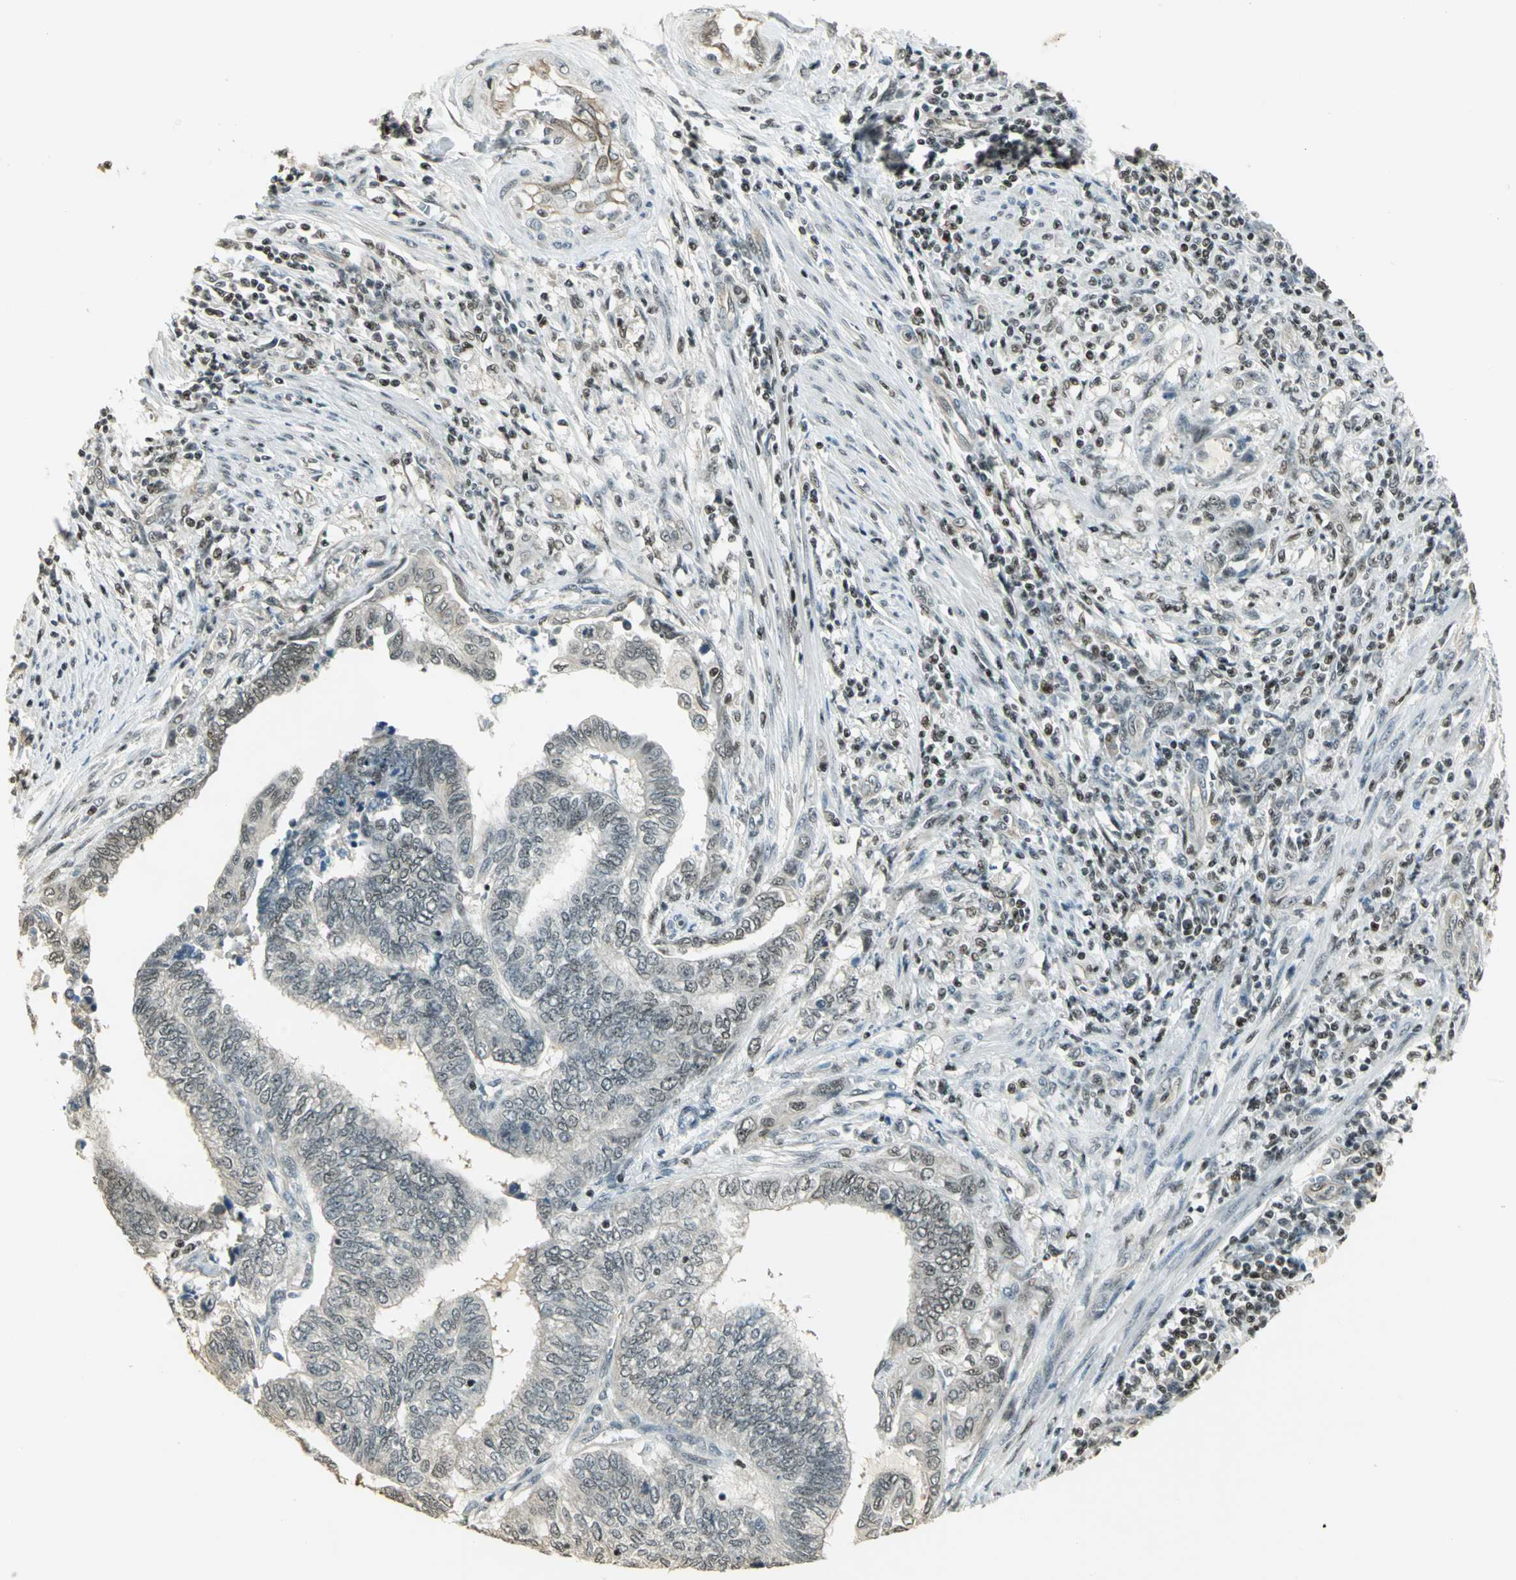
{"staining": {"intensity": "weak", "quantity": "<25%", "location": "nuclear"}, "tissue": "endometrial cancer", "cell_type": "Tumor cells", "image_type": "cancer", "snomed": [{"axis": "morphology", "description": "Adenocarcinoma, NOS"}, {"axis": "topography", "description": "Uterus"}, {"axis": "topography", "description": "Endometrium"}], "caption": "A micrograph of adenocarcinoma (endometrial) stained for a protein exhibits no brown staining in tumor cells.", "gene": "ELF1", "patient": {"sex": "female", "age": 70}}